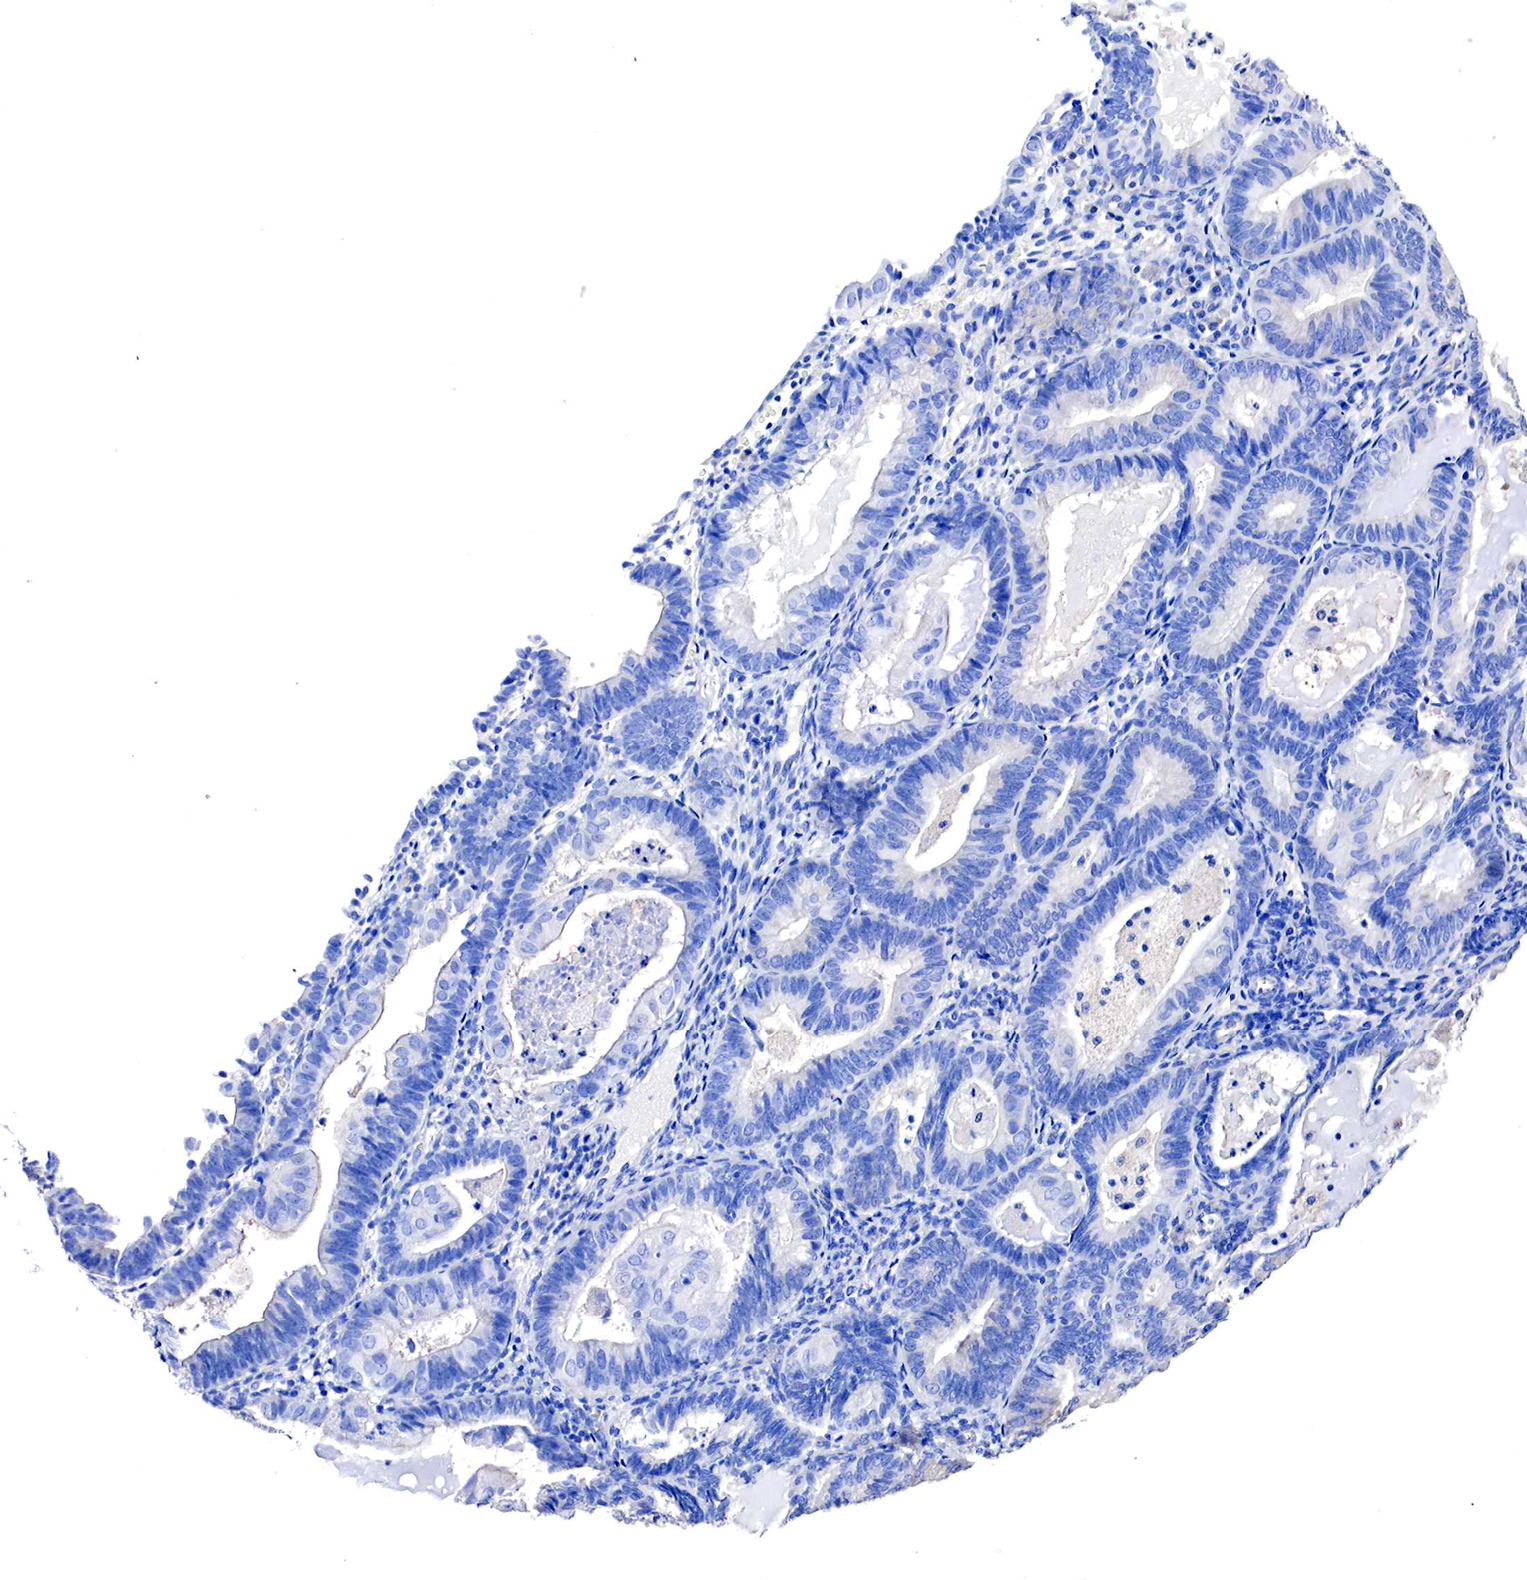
{"staining": {"intensity": "negative", "quantity": "none", "location": "none"}, "tissue": "endometrial cancer", "cell_type": "Tumor cells", "image_type": "cancer", "snomed": [{"axis": "morphology", "description": "Adenocarcinoma, NOS"}, {"axis": "topography", "description": "Endometrium"}], "caption": "The IHC histopathology image has no significant positivity in tumor cells of endometrial cancer tissue.", "gene": "RDX", "patient": {"sex": "female", "age": 63}}